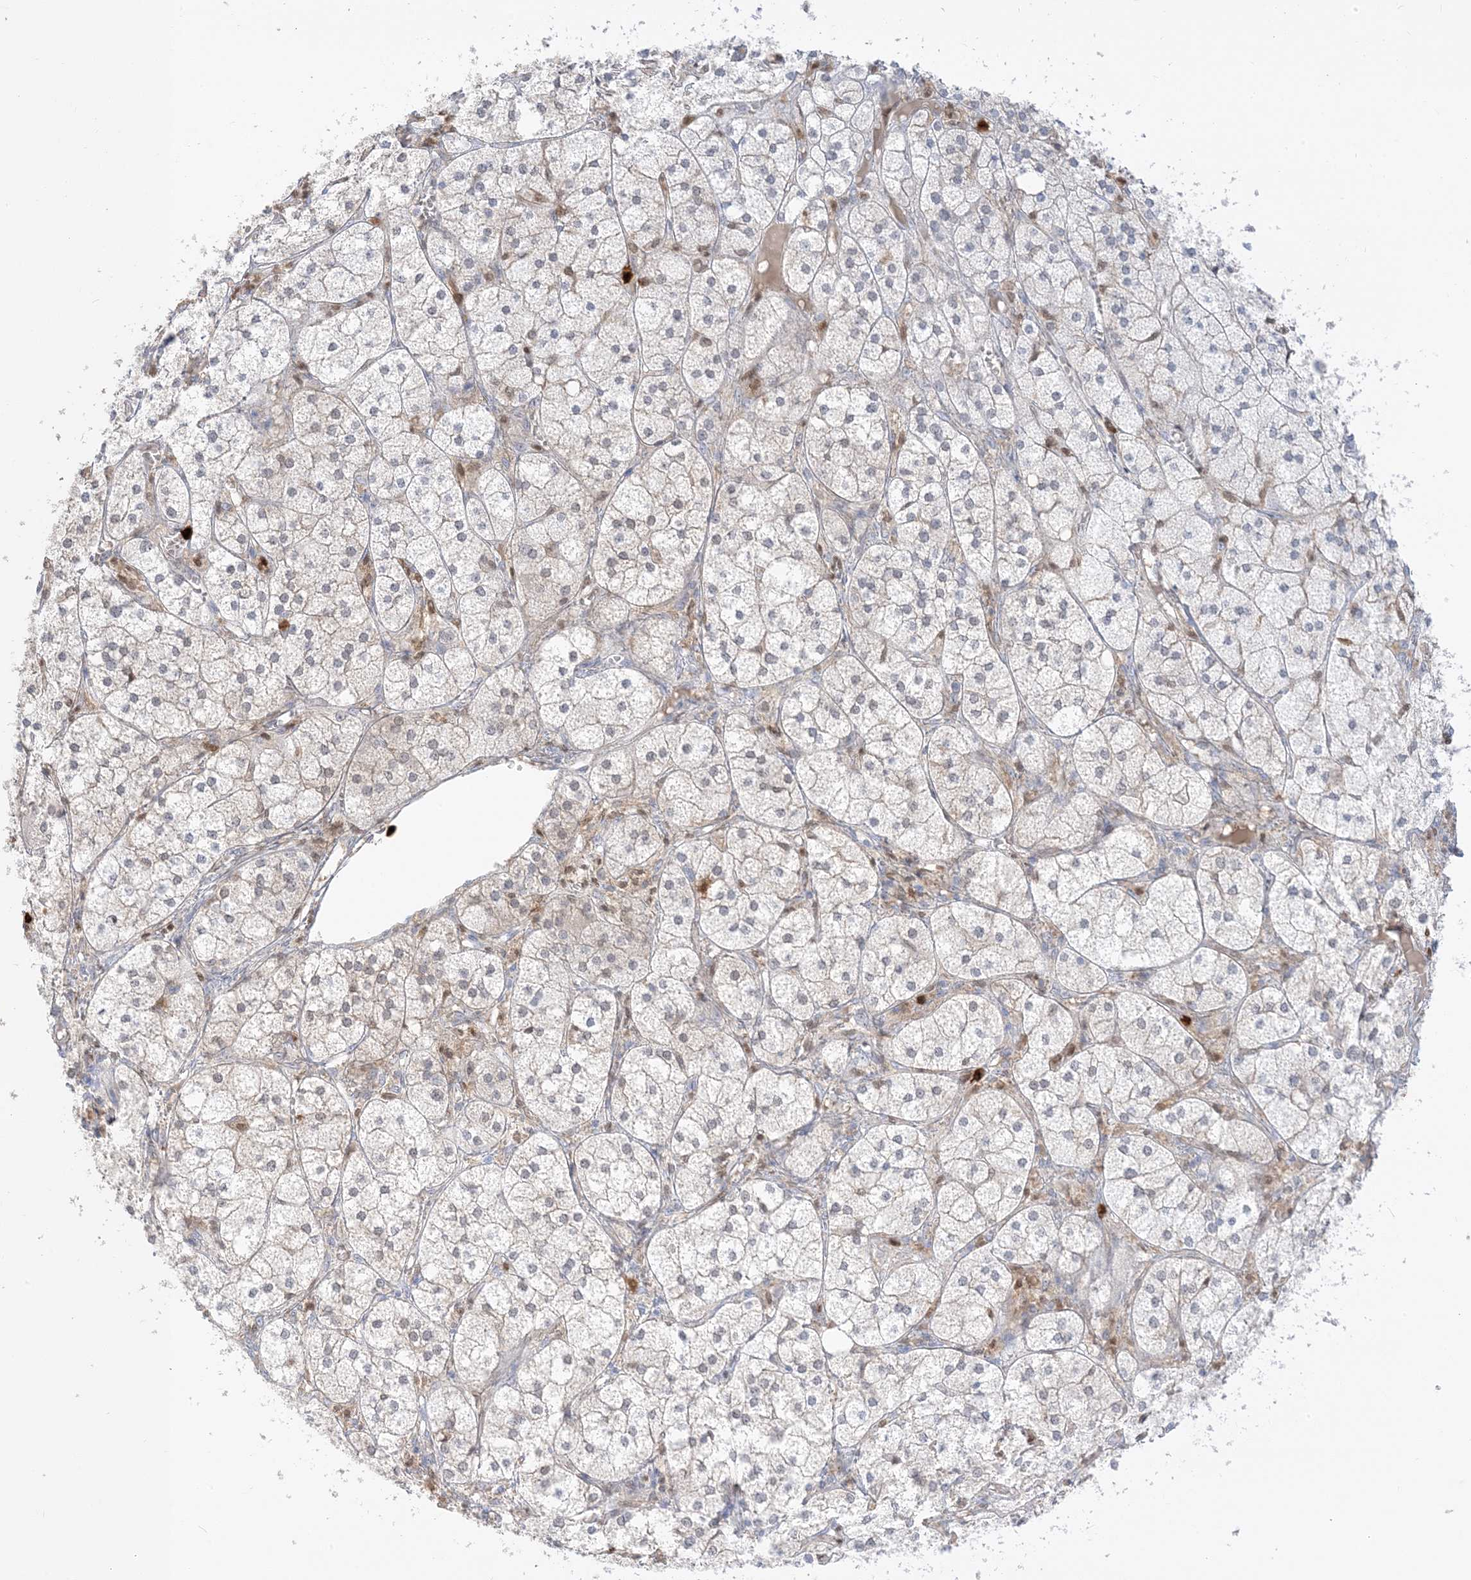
{"staining": {"intensity": "weak", "quantity": "<25%", "location": "cytoplasmic/membranous,nuclear"}, "tissue": "adrenal gland", "cell_type": "Glandular cells", "image_type": "normal", "snomed": [{"axis": "morphology", "description": "Normal tissue, NOS"}, {"axis": "topography", "description": "Adrenal gland"}], "caption": "There is no significant positivity in glandular cells of adrenal gland. (DAB (3,3'-diaminobenzidine) immunohistochemistry (IHC), high magnification).", "gene": "GCA", "patient": {"sex": "female", "age": 61}}